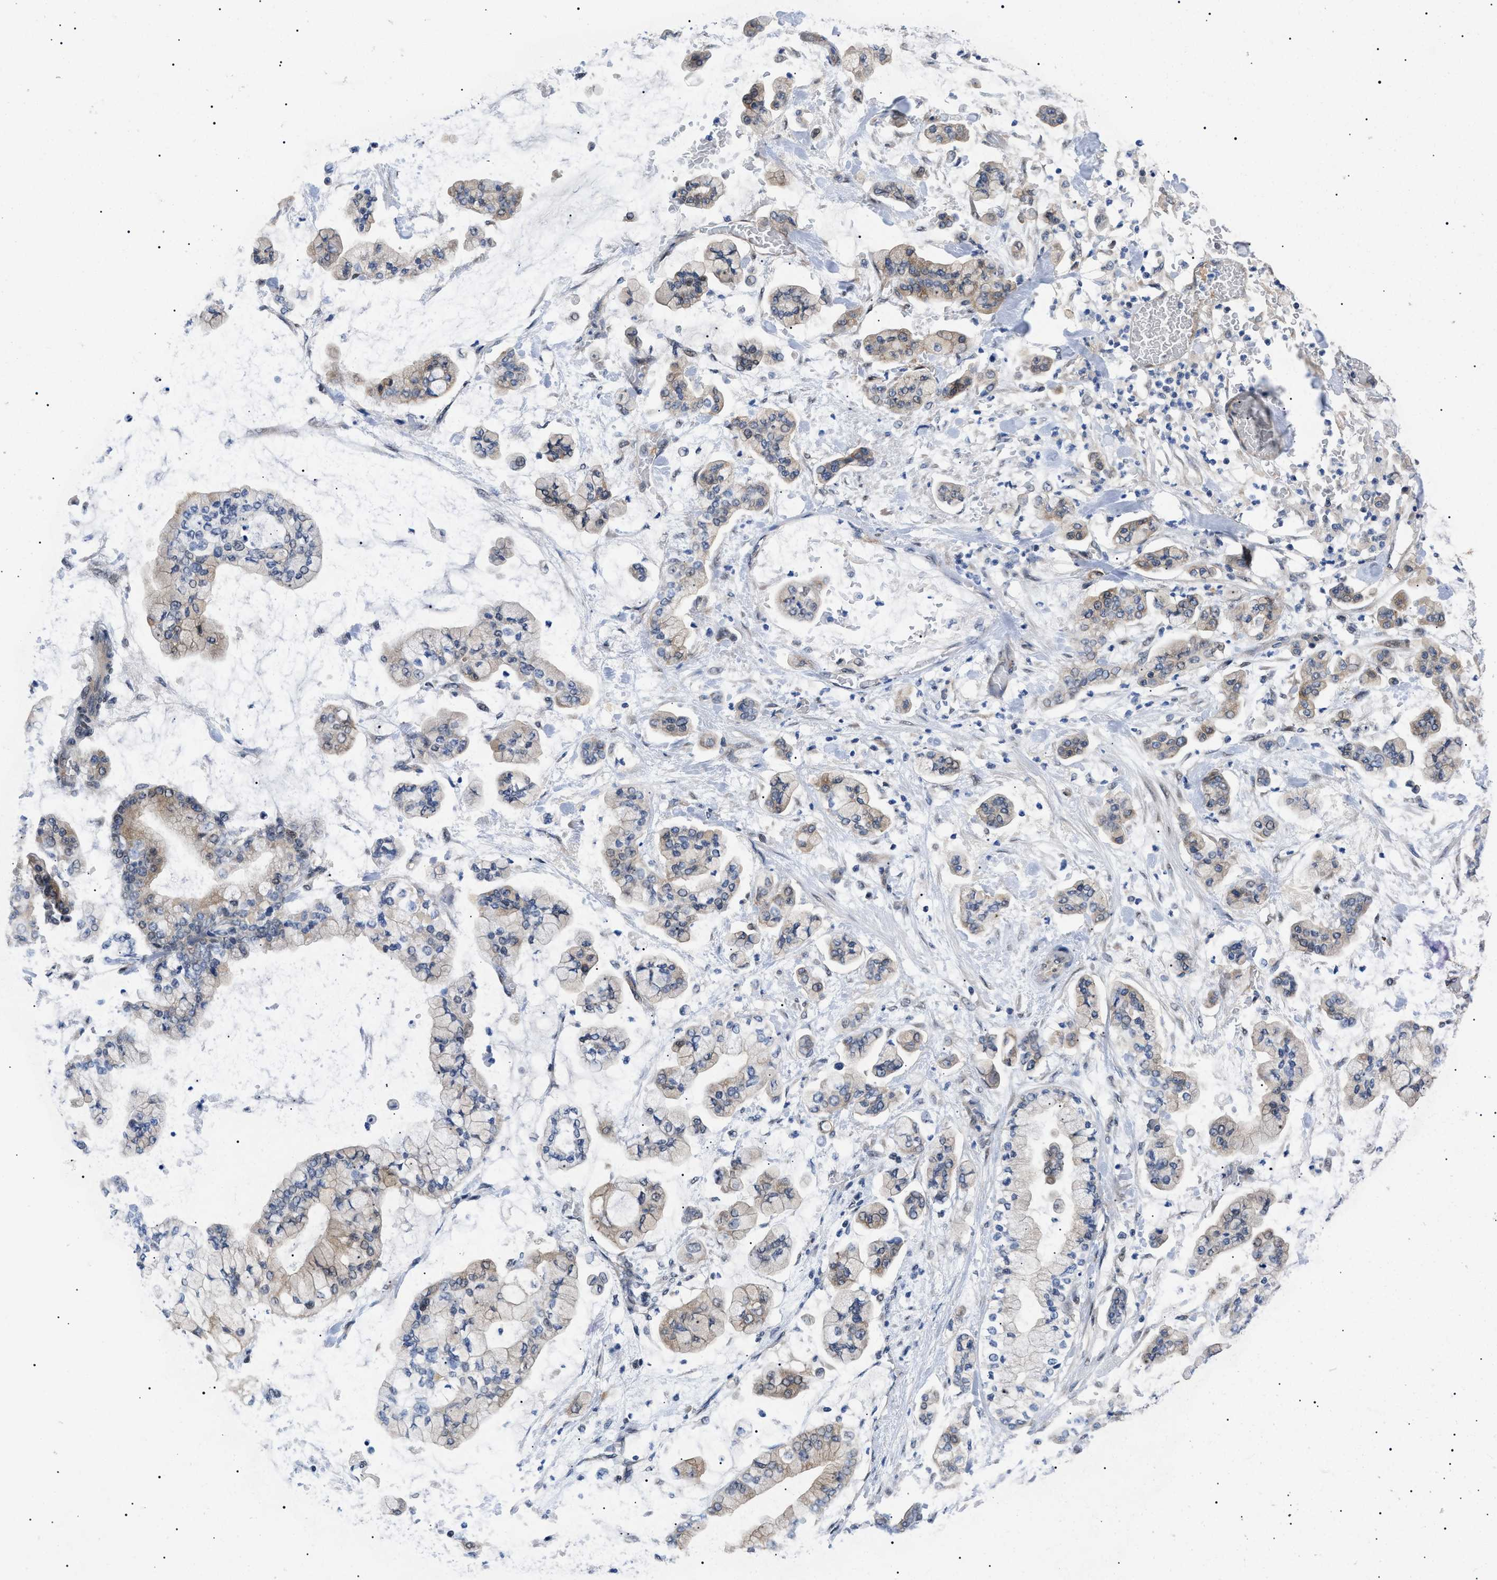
{"staining": {"intensity": "weak", "quantity": "25%-75%", "location": "cytoplasmic/membranous,nuclear"}, "tissue": "stomach cancer", "cell_type": "Tumor cells", "image_type": "cancer", "snomed": [{"axis": "morphology", "description": "Normal tissue, NOS"}, {"axis": "morphology", "description": "Adenocarcinoma, NOS"}, {"axis": "topography", "description": "Stomach, upper"}, {"axis": "topography", "description": "Stomach"}], "caption": "Immunohistochemical staining of stomach cancer (adenocarcinoma) shows low levels of weak cytoplasmic/membranous and nuclear positivity in about 25%-75% of tumor cells. (IHC, brightfield microscopy, high magnification).", "gene": "GARRE1", "patient": {"sex": "male", "age": 76}}